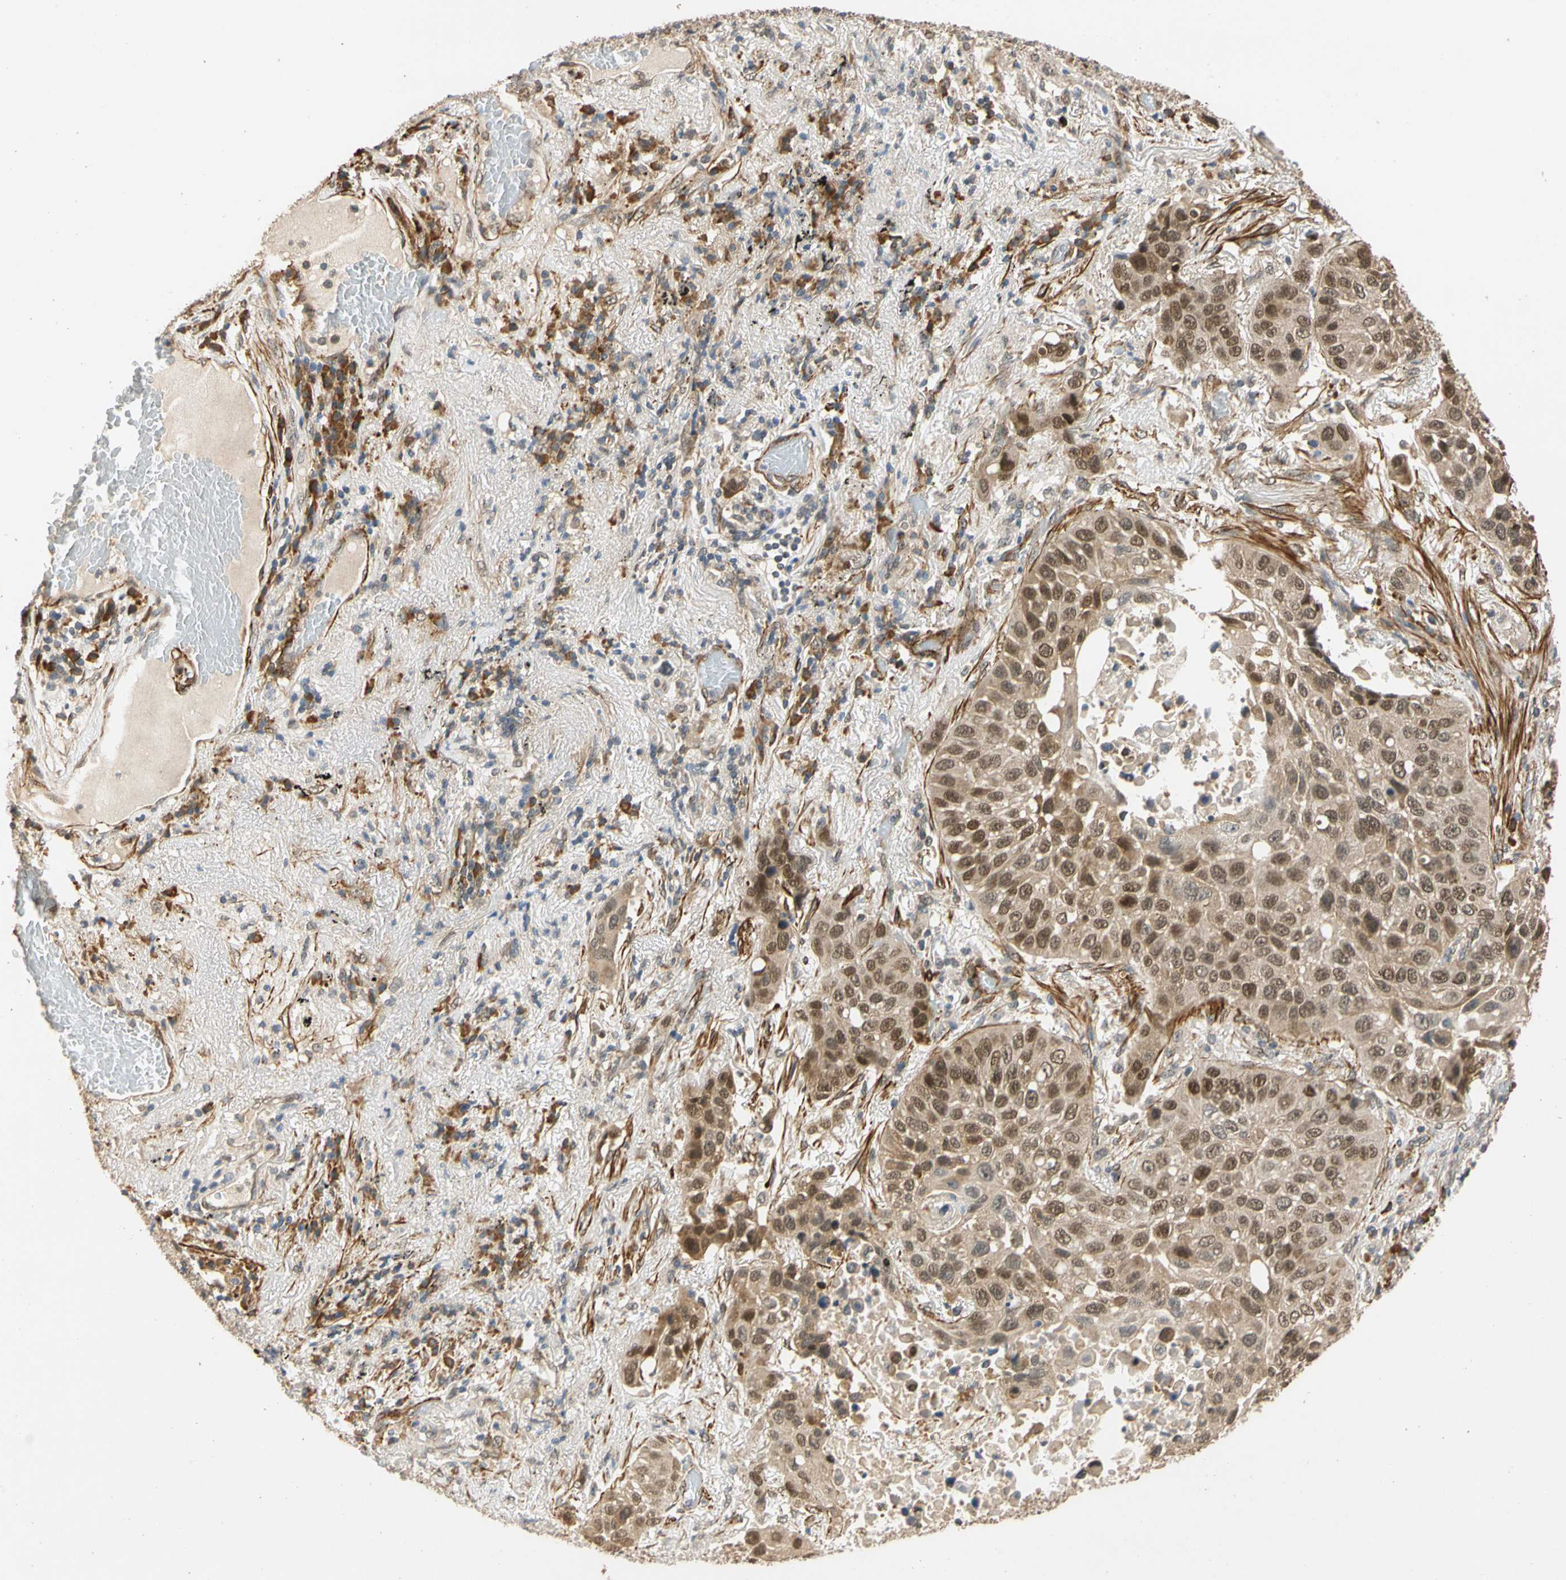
{"staining": {"intensity": "moderate", "quantity": "25%-75%", "location": "nuclear"}, "tissue": "lung cancer", "cell_type": "Tumor cells", "image_type": "cancer", "snomed": [{"axis": "morphology", "description": "Squamous cell carcinoma, NOS"}, {"axis": "topography", "description": "Lung"}], "caption": "Brown immunohistochemical staining in human lung cancer (squamous cell carcinoma) demonstrates moderate nuclear staining in about 25%-75% of tumor cells. Immunohistochemistry (ihc) stains the protein in brown and the nuclei are stained blue.", "gene": "QSER1", "patient": {"sex": "male", "age": 57}}